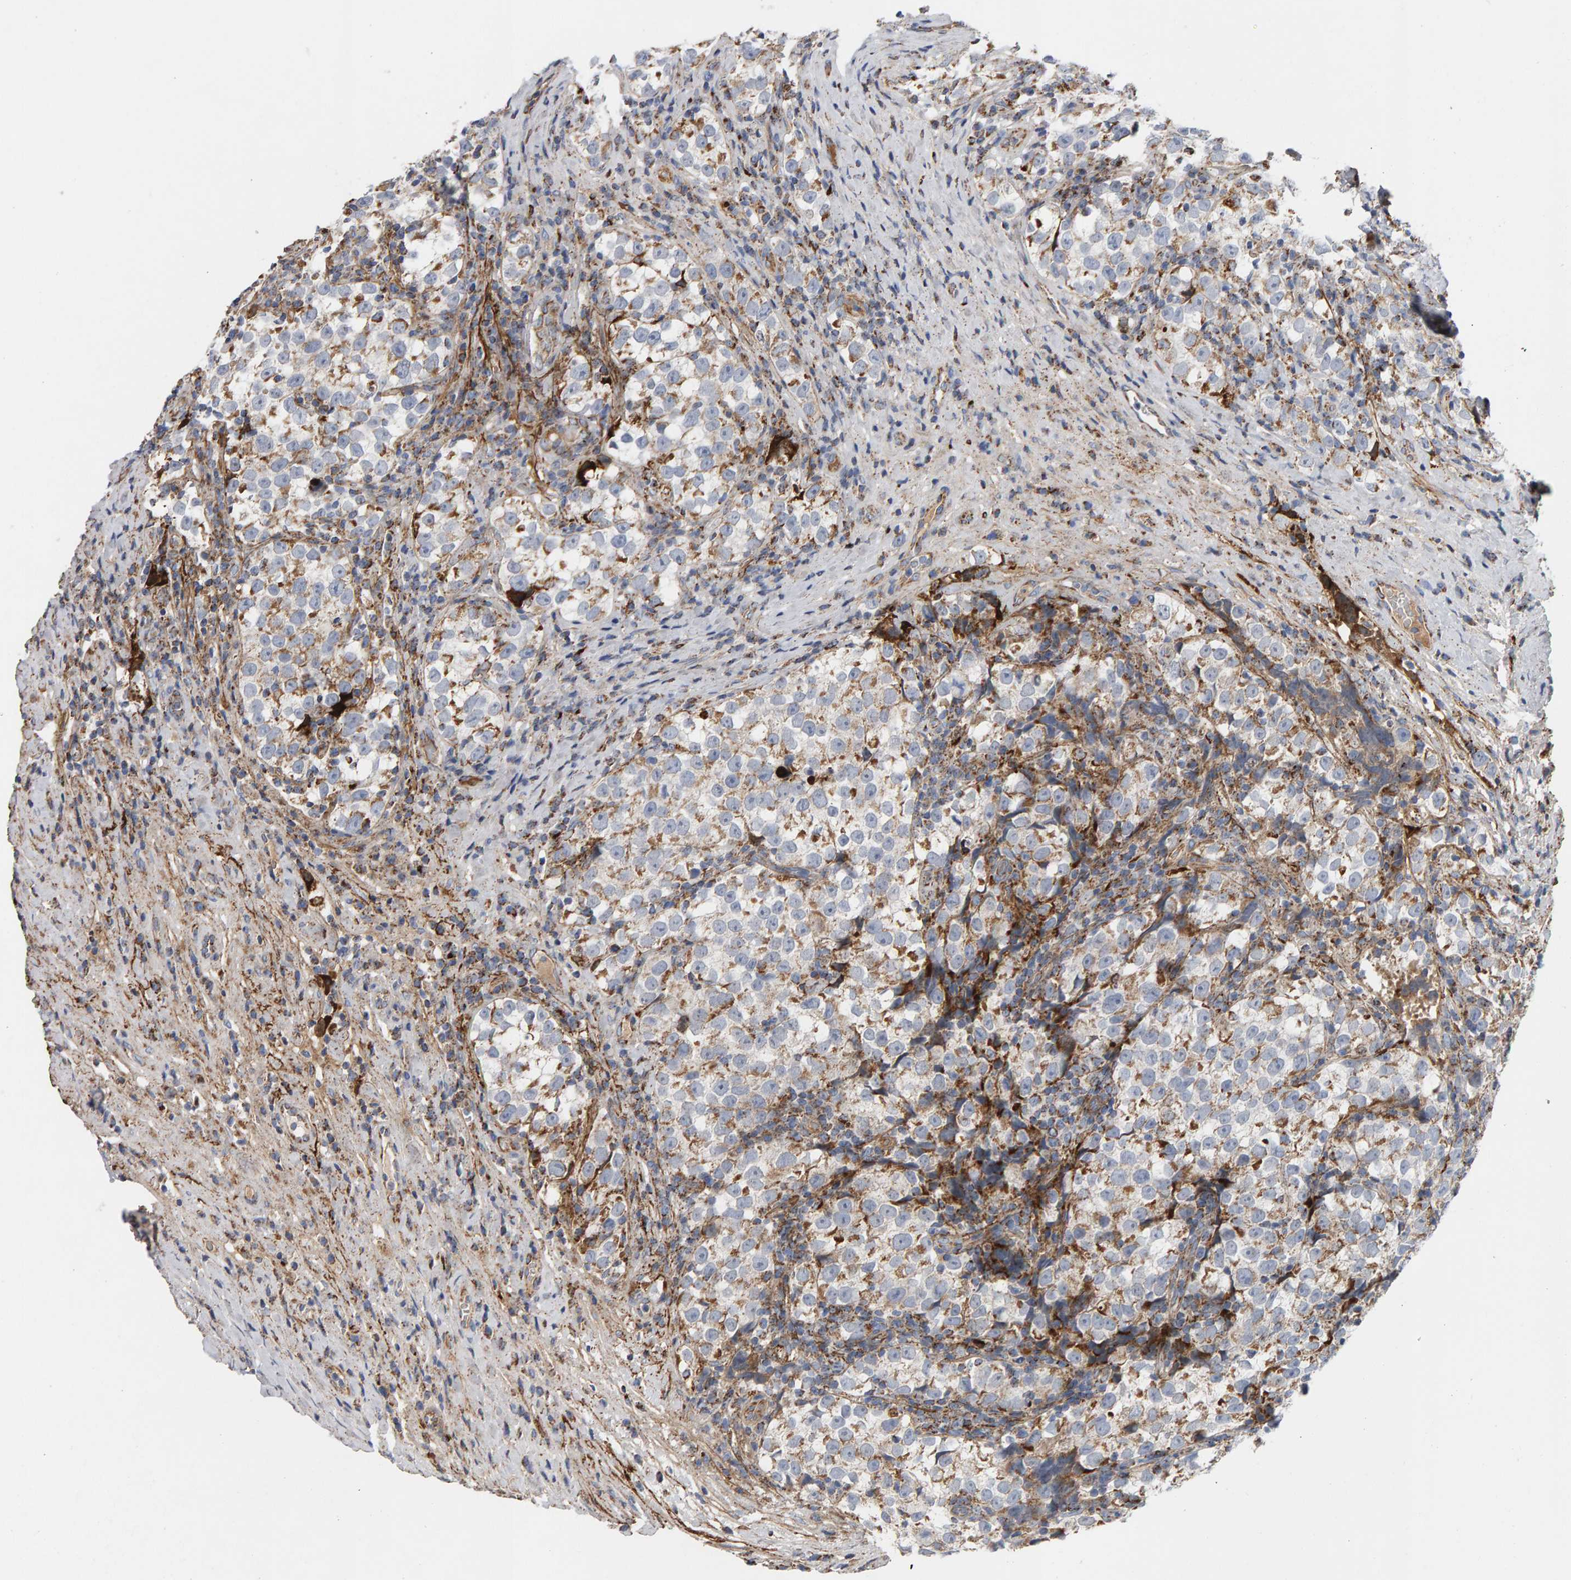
{"staining": {"intensity": "moderate", "quantity": "<25%", "location": "cytoplasmic/membranous"}, "tissue": "testis cancer", "cell_type": "Tumor cells", "image_type": "cancer", "snomed": [{"axis": "morphology", "description": "Normal tissue, NOS"}, {"axis": "morphology", "description": "Seminoma, NOS"}, {"axis": "topography", "description": "Testis"}], "caption": "This is a photomicrograph of immunohistochemistry staining of seminoma (testis), which shows moderate positivity in the cytoplasmic/membranous of tumor cells.", "gene": "GGTA1", "patient": {"sex": "male", "age": 43}}